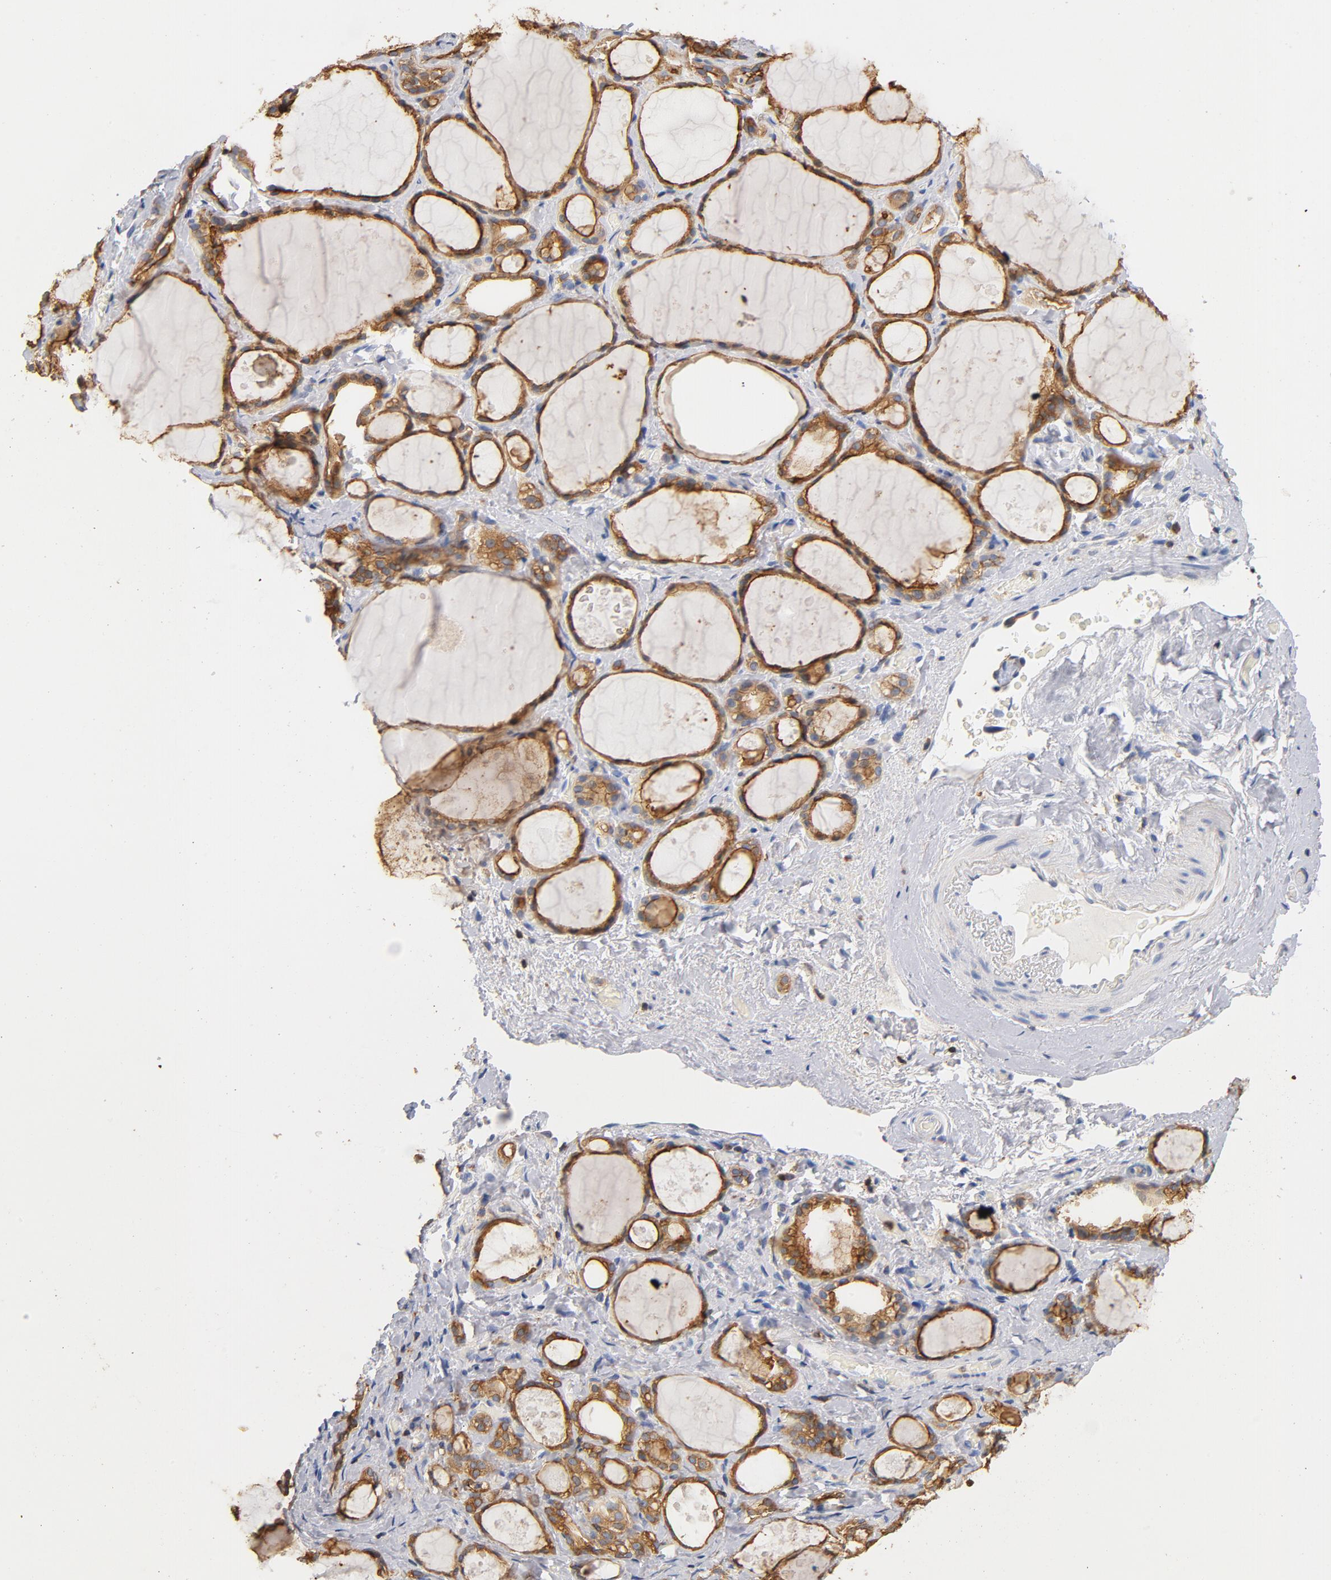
{"staining": {"intensity": "moderate", "quantity": ">75%", "location": "cytoplasmic/membranous"}, "tissue": "thyroid gland", "cell_type": "Glandular cells", "image_type": "normal", "snomed": [{"axis": "morphology", "description": "Normal tissue, NOS"}, {"axis": "topography", "description": "Thyroid gland"}], "caption": "Moderate cytoplasmic/membranous staining for a protein is present in about >75% of glandular cells of normal thyroid gland using IHC.", "gene": "EZR", "patient": {"sex": "female", "age": 75}}